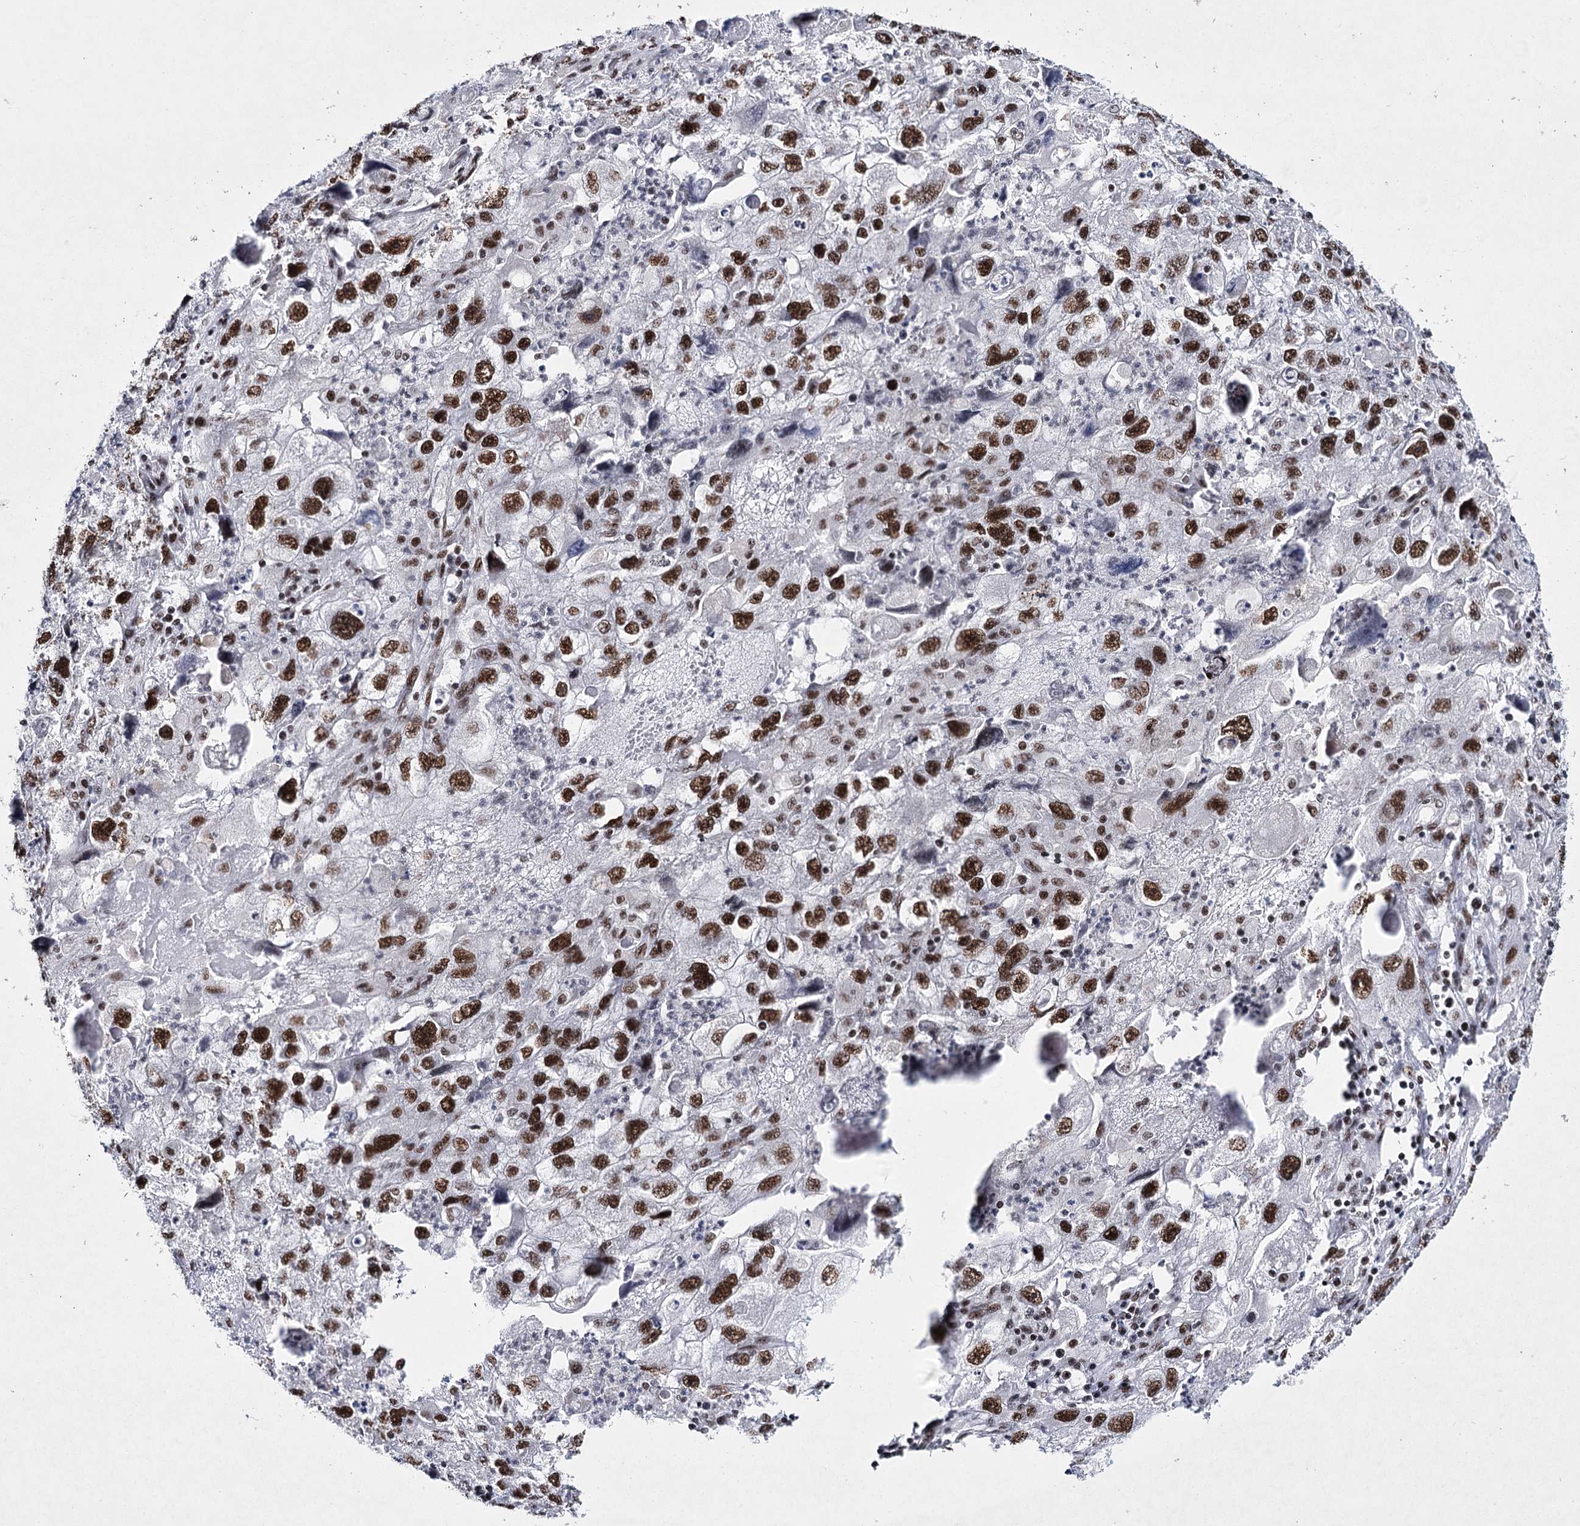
{"staining": {"intensity": "strong", "quantity": ">75%", "location": "nuclear"}, "tissue": "endometrial cancer", "cell_type": "Tumor cells", "image_type": "cancer", "snomed": [{"axis": "morphology", "description": "Adenocarcinoma, NOS"}, {"axis": "topography", "description": "Endometrium"}], "caption": "Approximately >75% of tumor cells in human endometrial cancer demonstrate strong nuclear protein expression as visualized by brown immunohistochemical staining.", "gene": "SCAF8", "patient": {"sex": "female", "age": 49}}